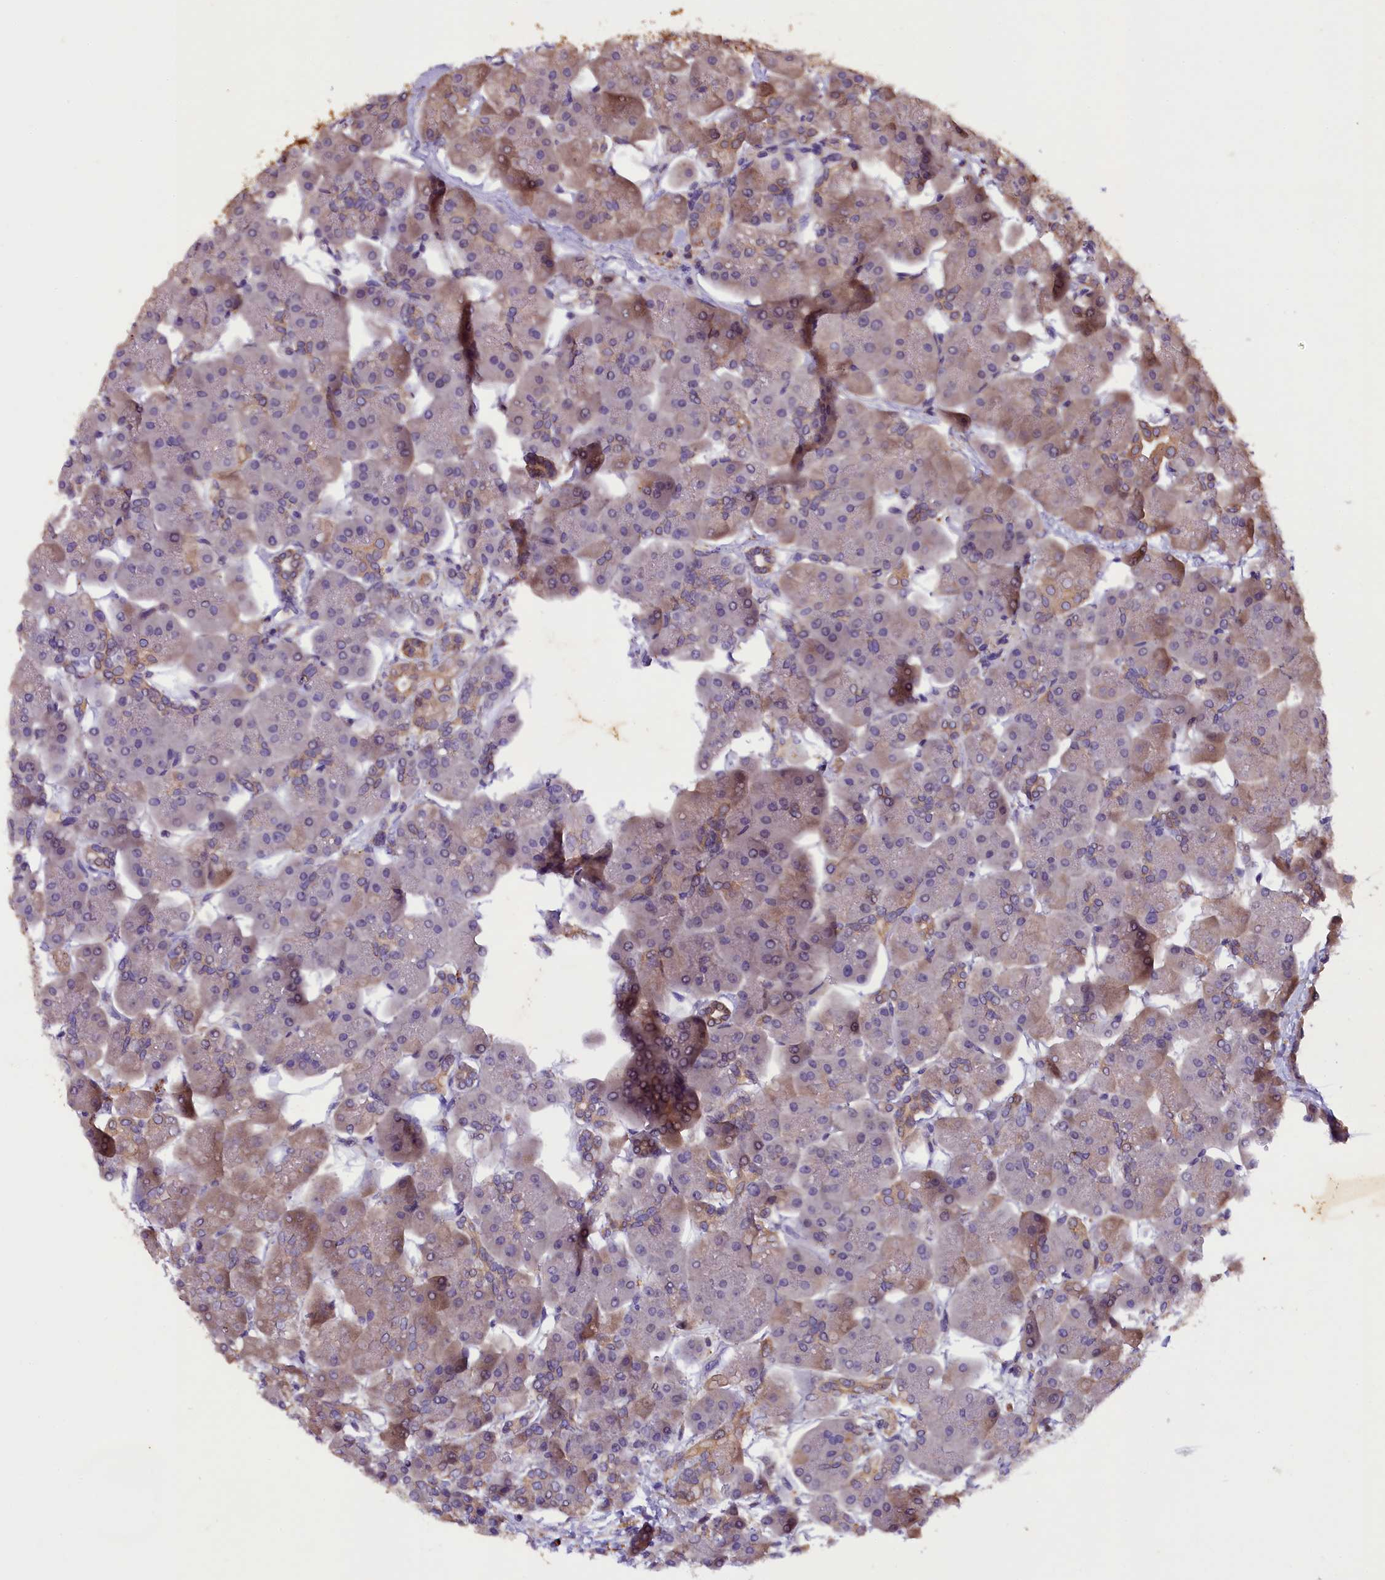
{"staining": {"intensity": "moderate", "quantity": "<25%", "location": "cytoplasmic/membranous"}, "tissue": "pancreas", "cell_type": "Exocrine glandular cells", "image_type": "normal", "snomed": [{"axis": "morphology", "description": "Normal tissue, NOS"}, {"axis": "topography", "description": "Pancreas"}], "caption": "Protein staining shows moderate cytoplasmic/membranous expression in about <25% of exocrine glandular cells in unremarkable pancreas.", "gene": "PLXNB1", "patient": {"sex": "male", "age": 66}}